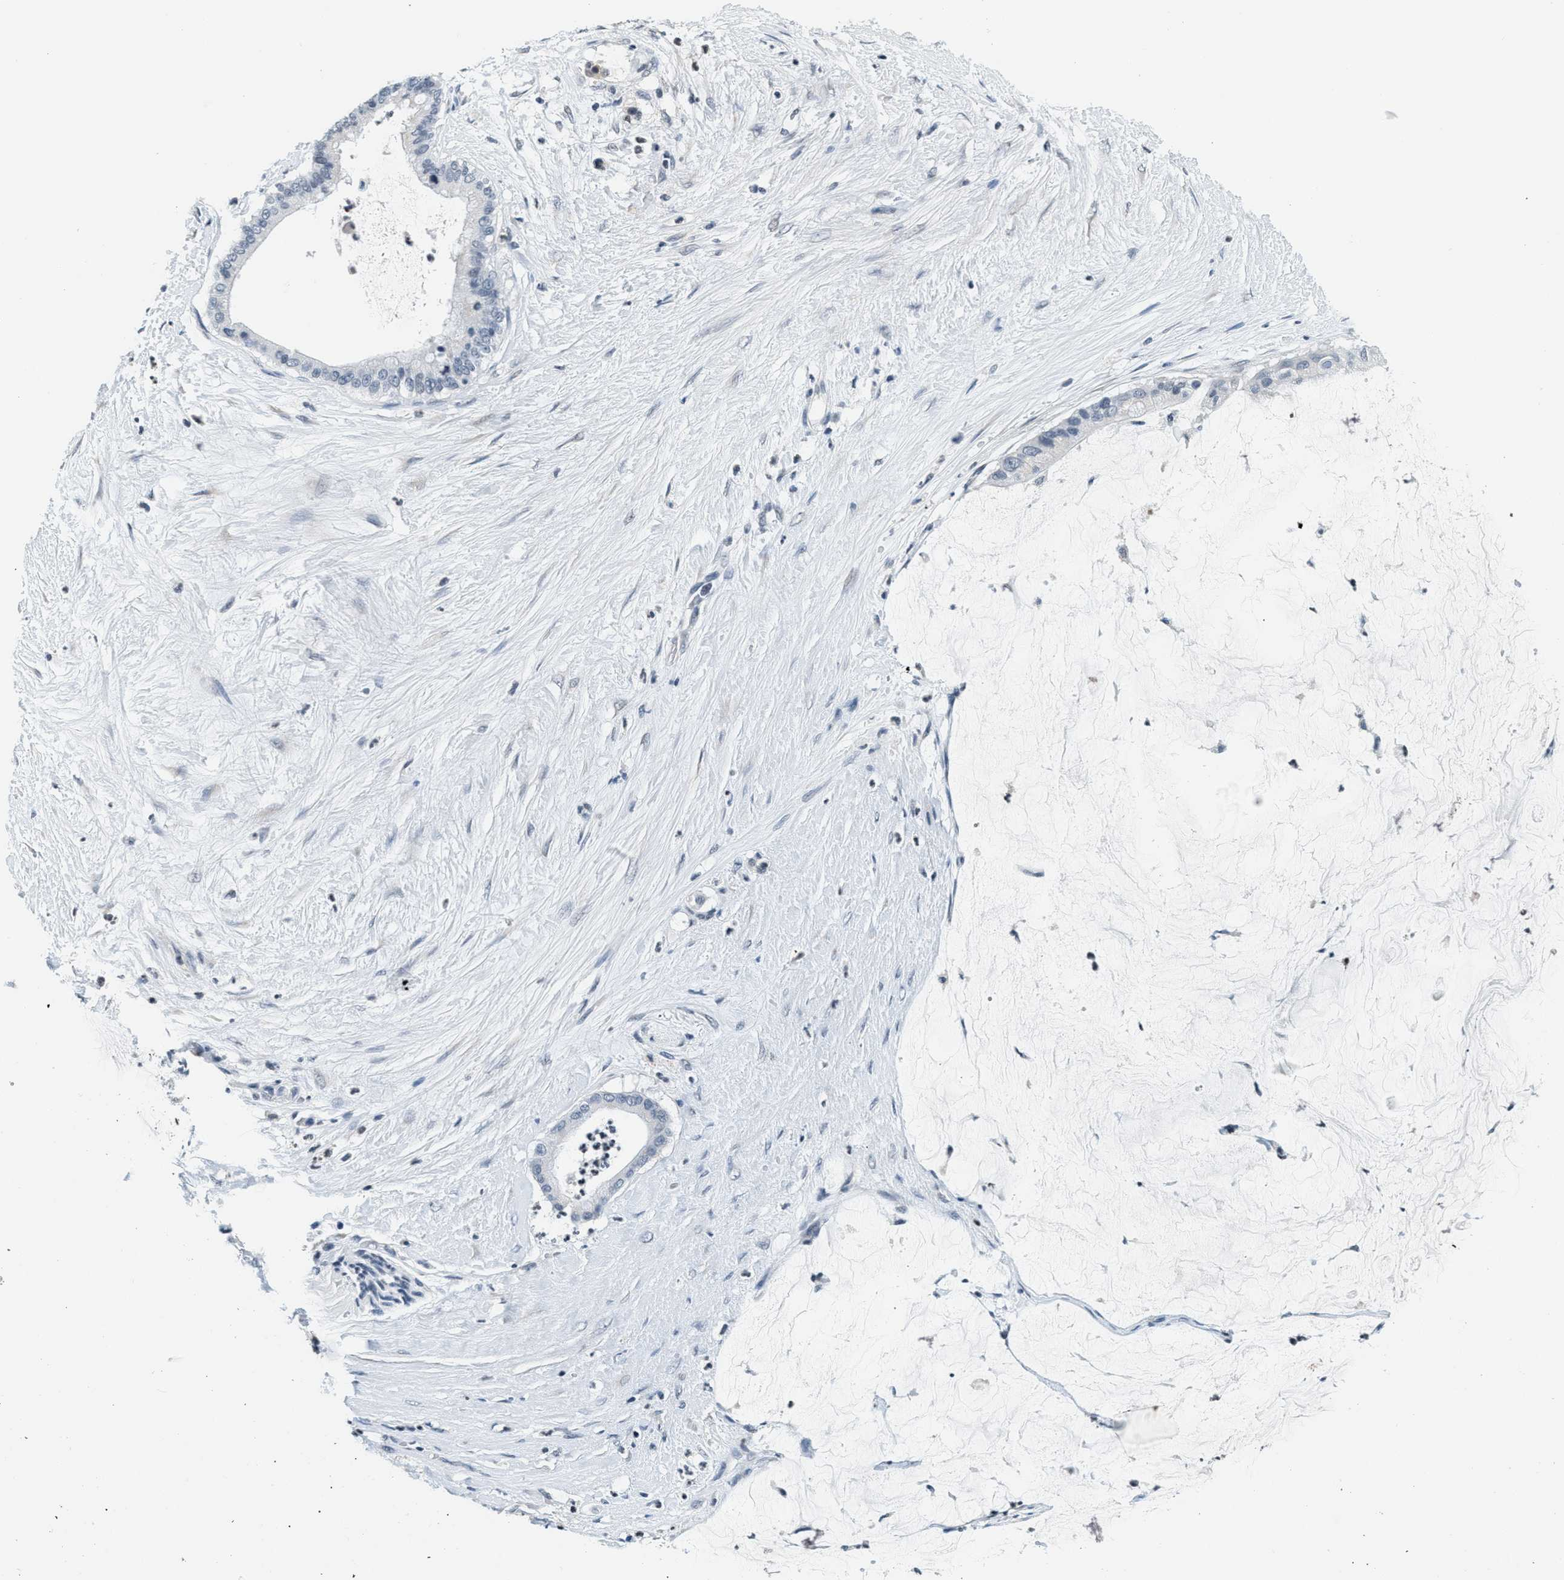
{"staining": {"intensity": "negative", "quantity": "none", "location": "none"}, "tissue": "pancreatic cancer", "cell_type": "Tumor cells", "image_type": "cancer", "snomed": [{"axis": "morphology", "description": "Adenocarcinoma, NOS"}, {"axis": "topography", "description": "Pancreas"}], "caption": "IHC photomicrograph of neoplastic tissue: pancreatic cancer (adenocarcinoma) stained with DAB shows no significant protein positivity in tumor cells.", "gene": "CA4", "patient": {"sex": "male", "age": 41}}